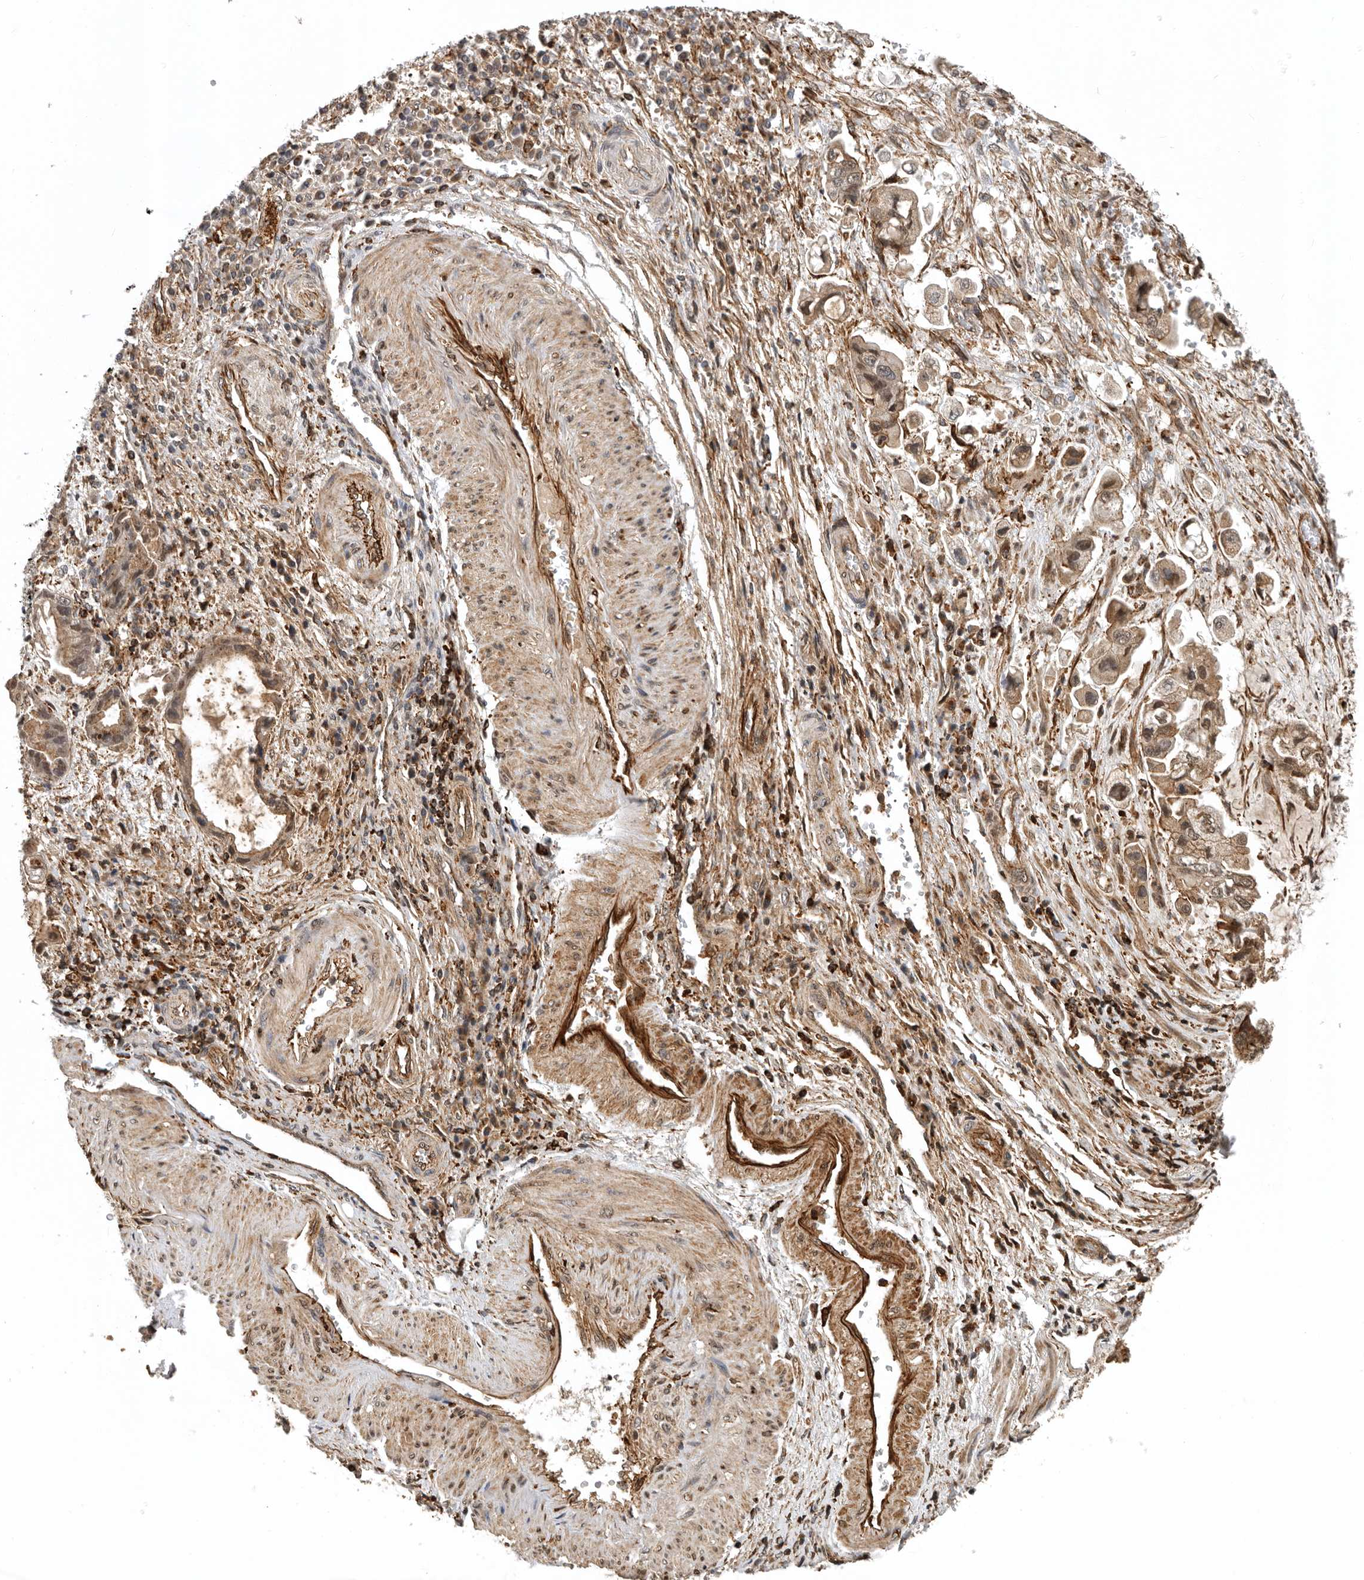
{"staining": {"intensity": "moderate", "quantity": "25%-75%", "location": "cytoplasmic/membranous"}, "tissue": "stomach cancer", "cell_type": "Tumor cells", "image_type": "cancer", "snomed": [{"axis": "morphology", "description": "Adenocarcinoma, NOS"}, {"axis": "topography", "description": "Stomach"}], "caption": "Protein analysis of stomach cancer tissue exhibits moderate cytoplasmic/membranous staining in about 25%-75% of tumor cells.", "gene": "RNF157", "patient": {"sex": "male", "age": 62}}